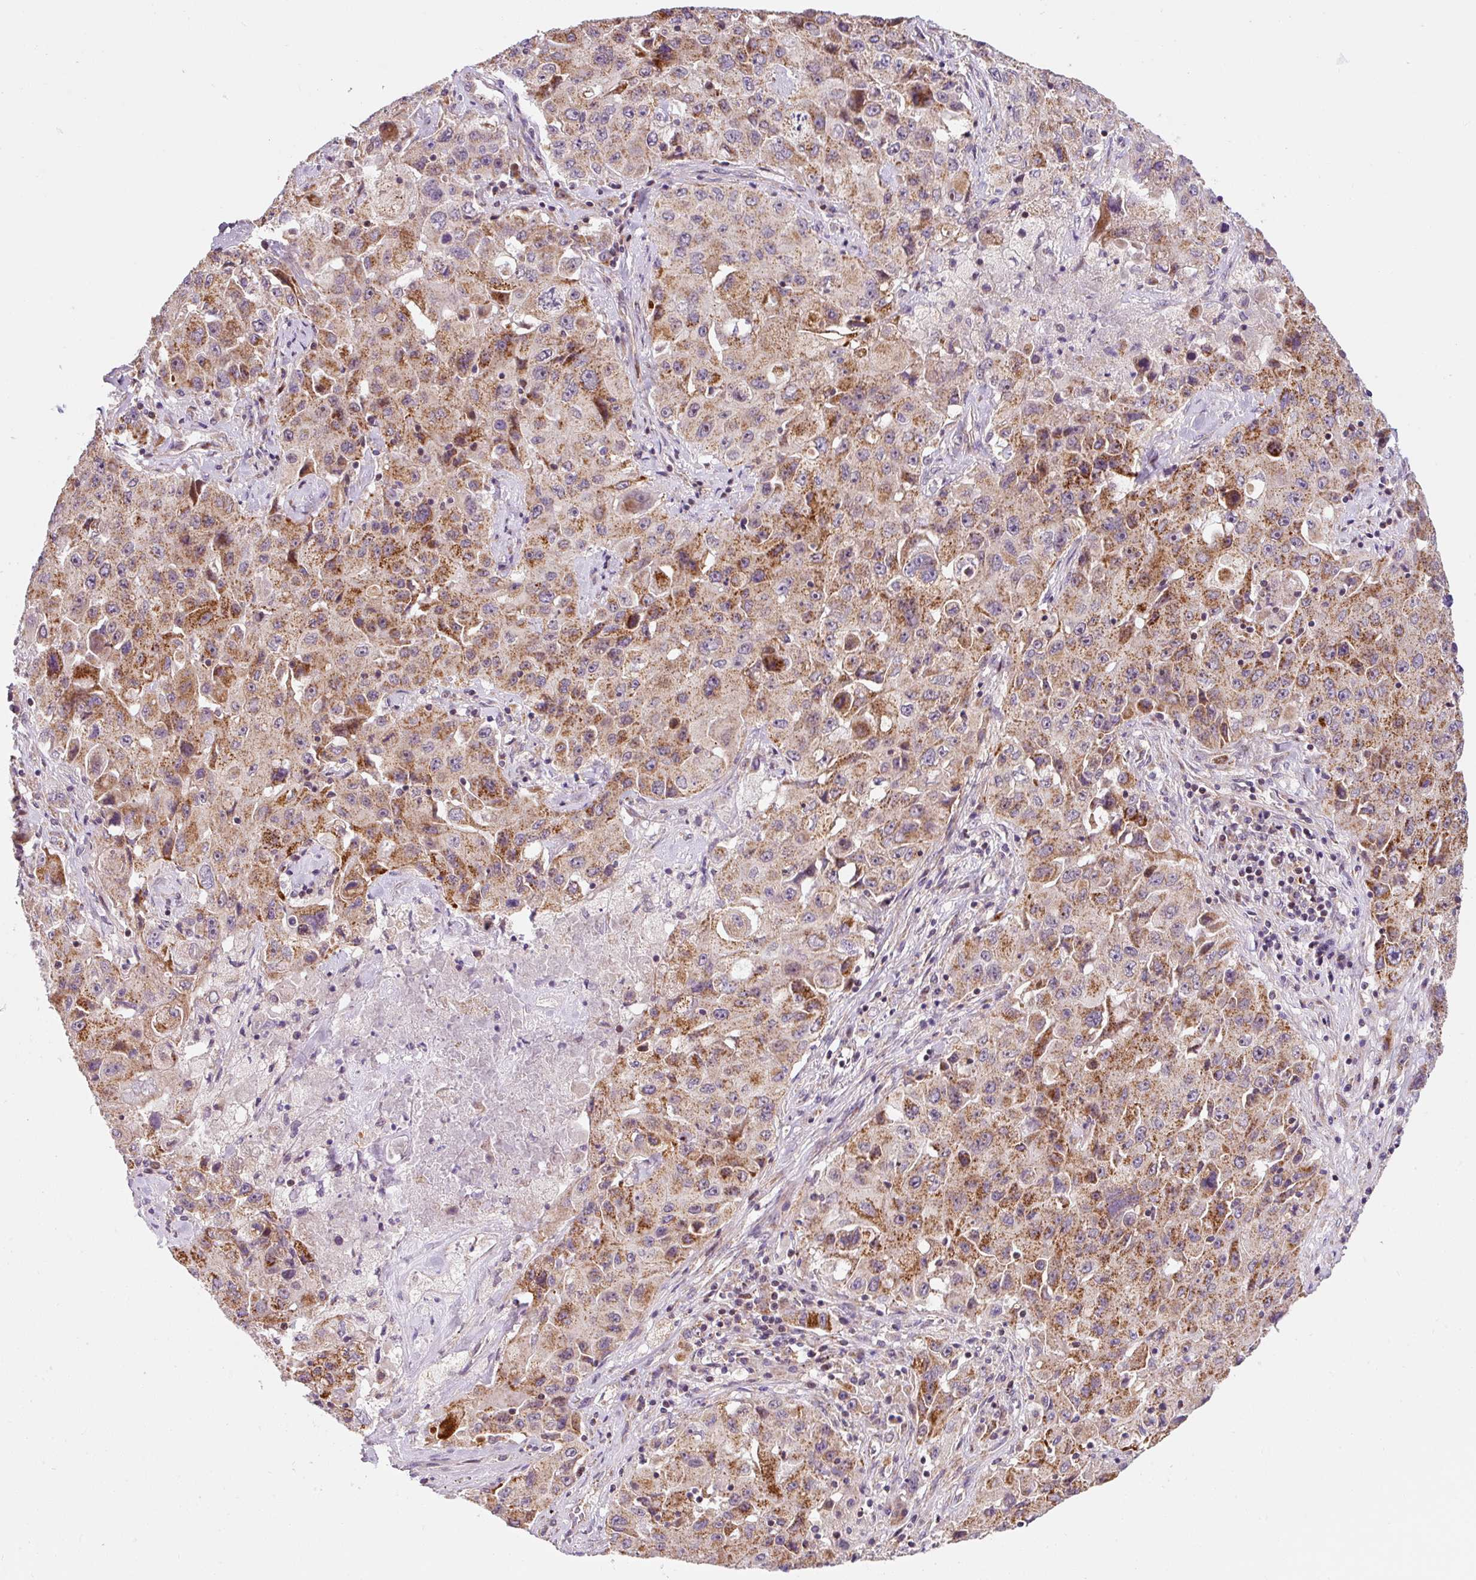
{"staining": {"intensity": "moderate", "quantity": ">75%", "location": "cytoplasmic/membranous"}, "tissue": "lung cancer", "cell_type": "Tumor cells", "image_type": "cancer", "snomed": [{"axis": "morphology", "description": "Squamous cell carcinoma, NOS"}, {"axis": "topography", "description": "Lung"}], "caption": "High-magnification brightfield microscopy of lung cancer stained with DAB (brown) and counterstained with hematoxylin (blue). tumor cells exhibit moderate cytoplasmic/membranous staining is present in approximately>75% of cells.", "gene": "SARS2", "patient": {"sex": "male", "age": 63}}